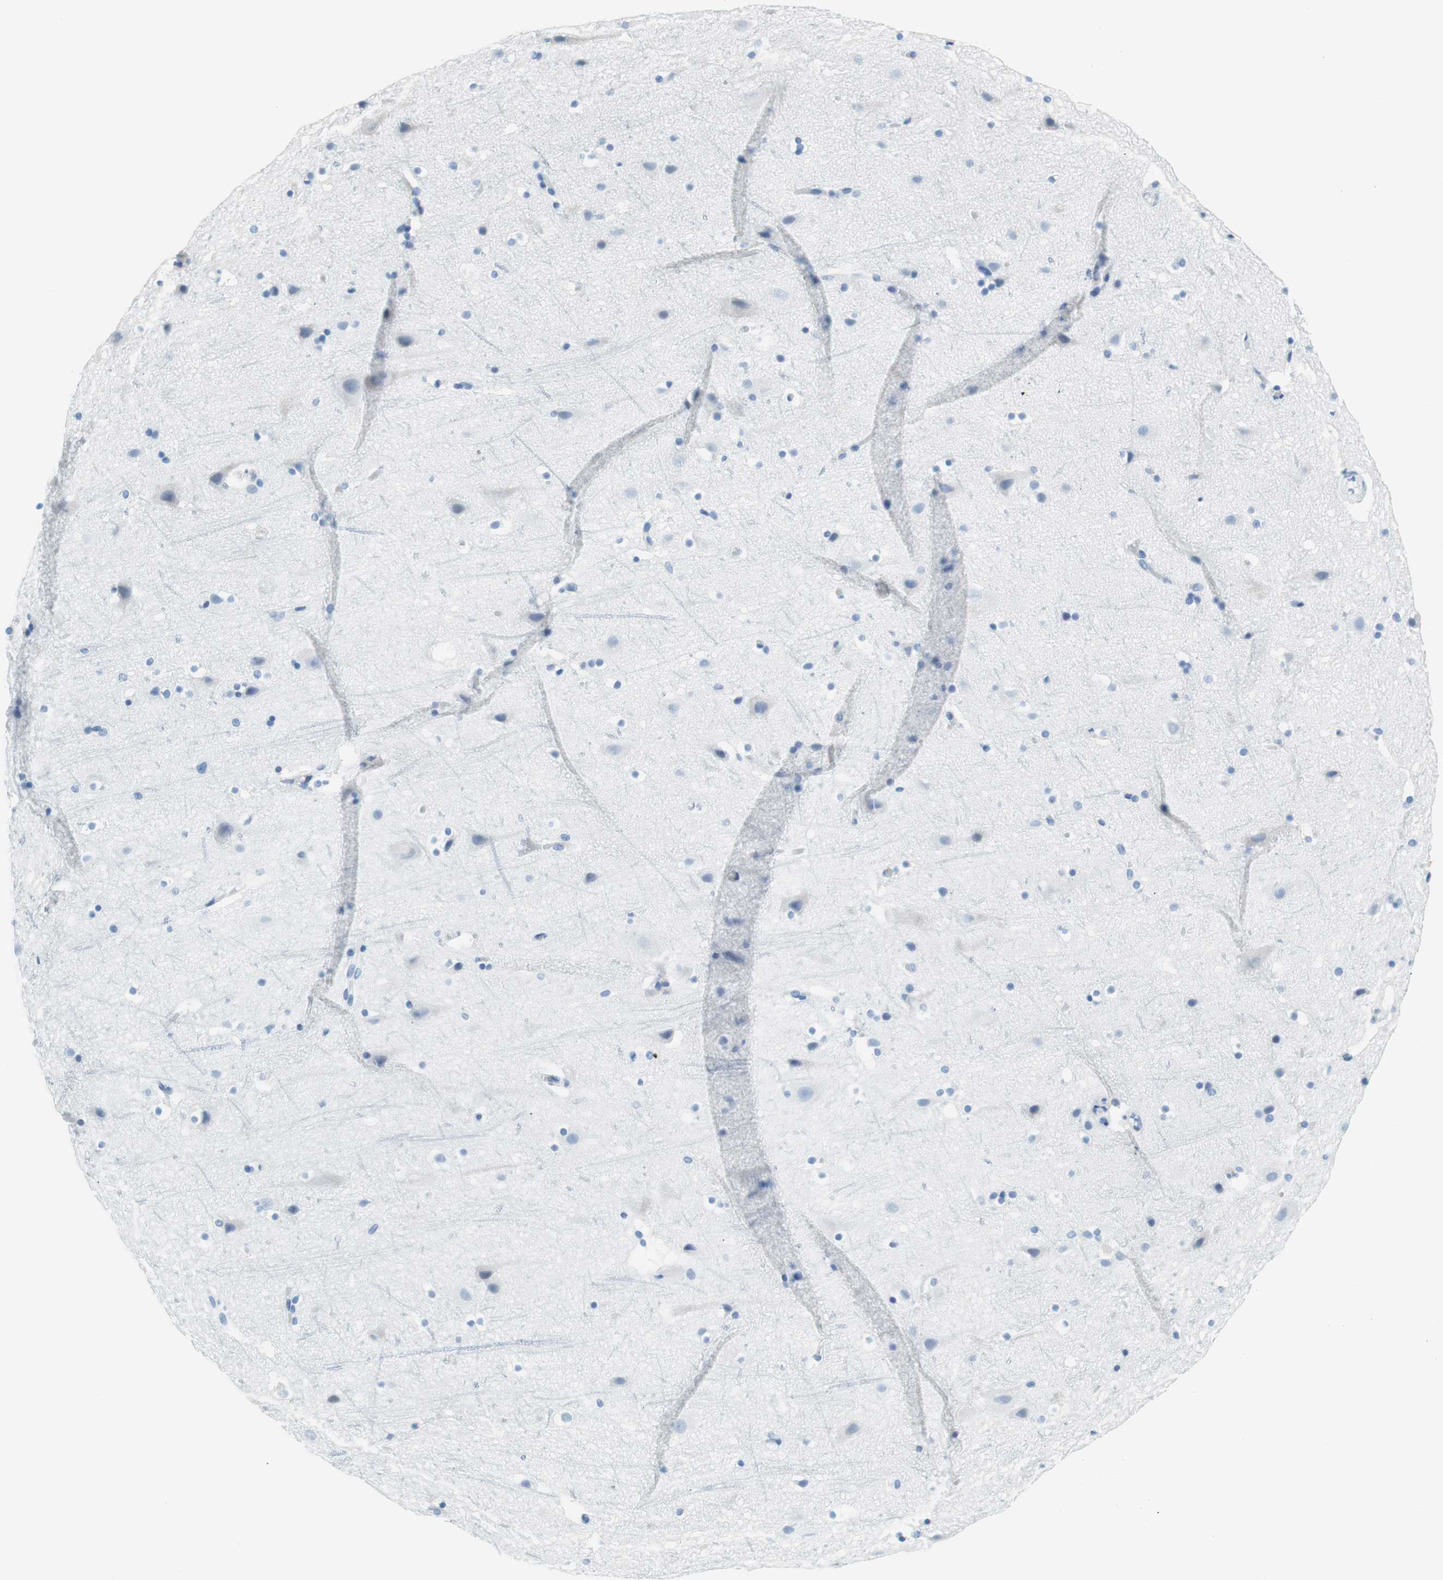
{"staining": {"intensity": "negative", "quantity": "none", "location": "none"}, "tissue": "cerebral cortex", "cell_type": "Endothelial cells", "image_type": "normal", "snomed": [{"axis": "morphology", "description": "Normal tissue, NOS"}, {"axis": "topography", "description": "Cerebral cortex"}], "caption": "Protein analysis of normal cerebral cortex exhibits no significant staining in endothelial cells. (Immunohistochemistry, brightfield microscopy, high magnification).", "gene": "MYH1", "patient": {"sex": "male", "age": 45}}